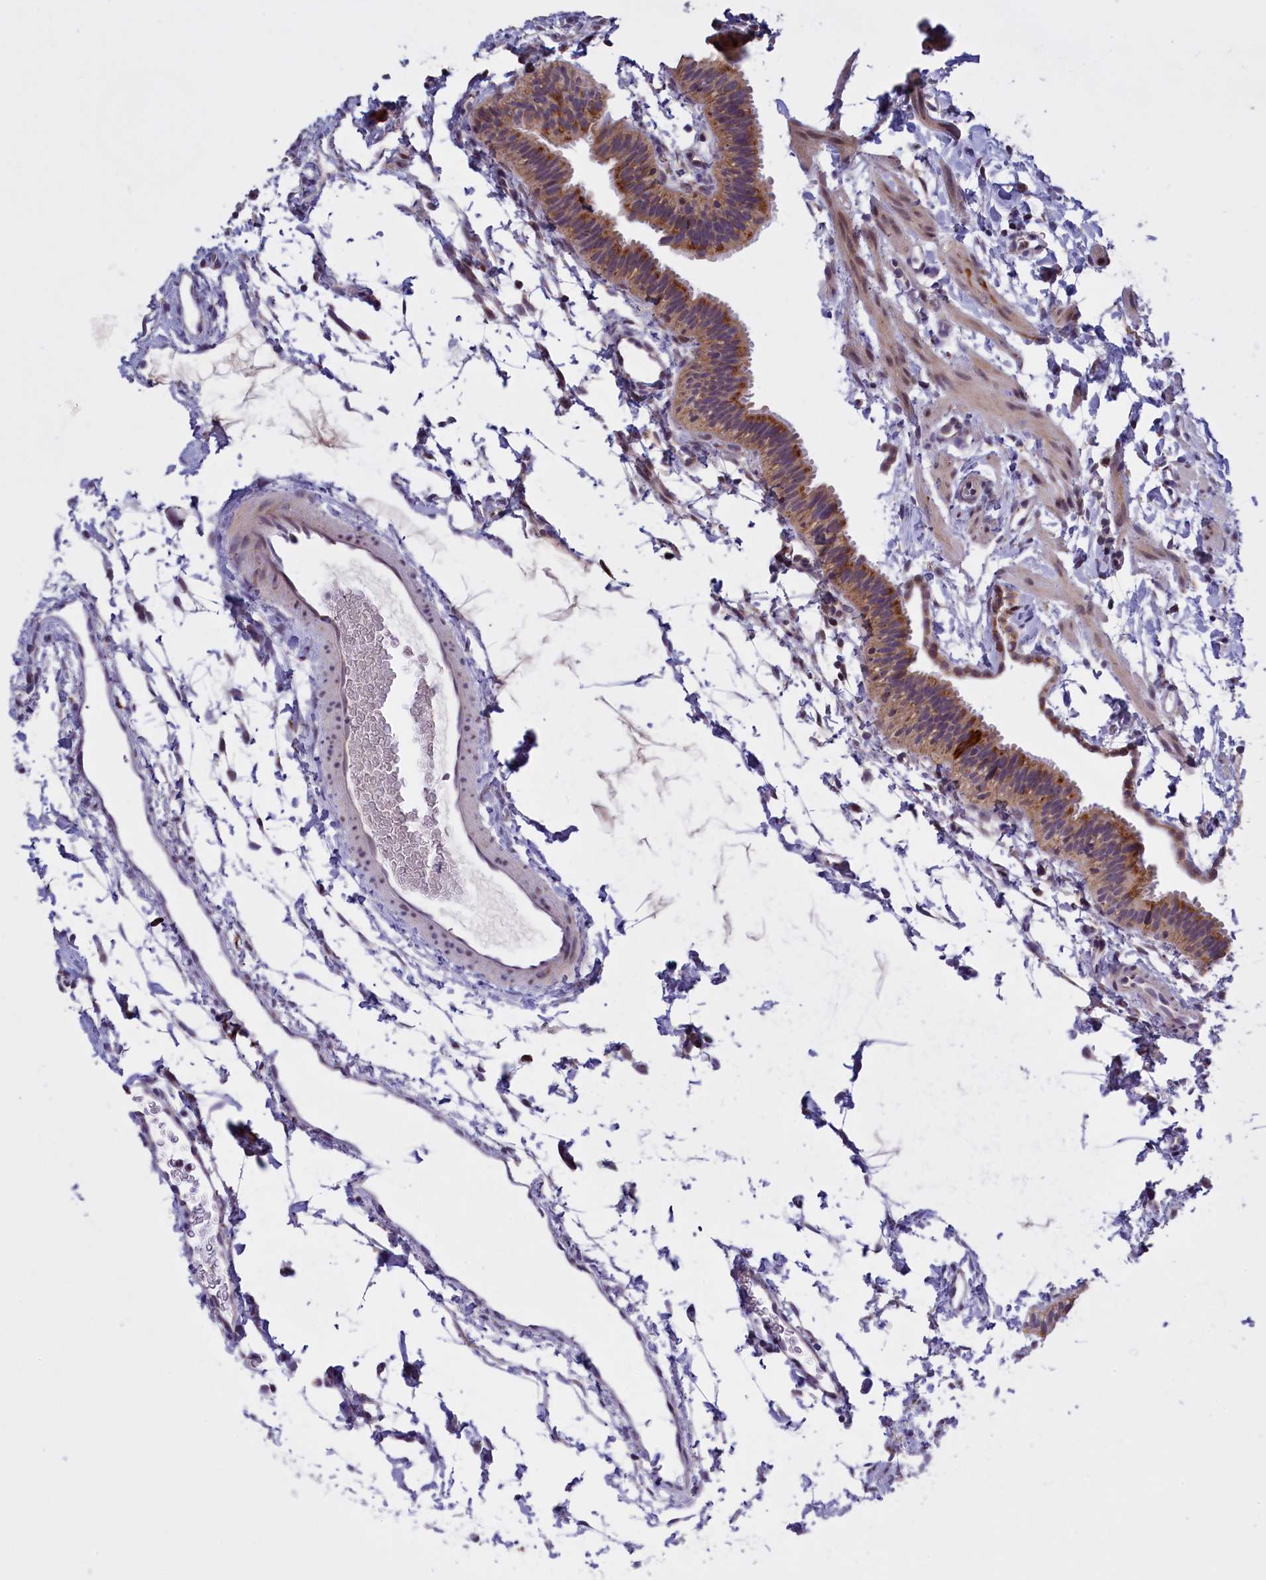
{"staining": {"intensity": "moderate", "quantity": "25%-75%", "location": "cytoplasmic/membranous"}, "tissue": "fallopian tube", "cell_type": "Glandular cells", "image_type": "normal", "snomed": [{"axis": "morphology", "description": "Normal tissue, NOS"}, {"axis": "topography", "description": "Fallopian tube"}], "caption": "Moderate cytoplasmic/membranous expression for a protein is seen in approximately 25%-75% of glandular cells of benign fallopian tube using immunohistochemistry.", "gene": "FAM149B1", "patient": {"sex": "female", "age": 35}}